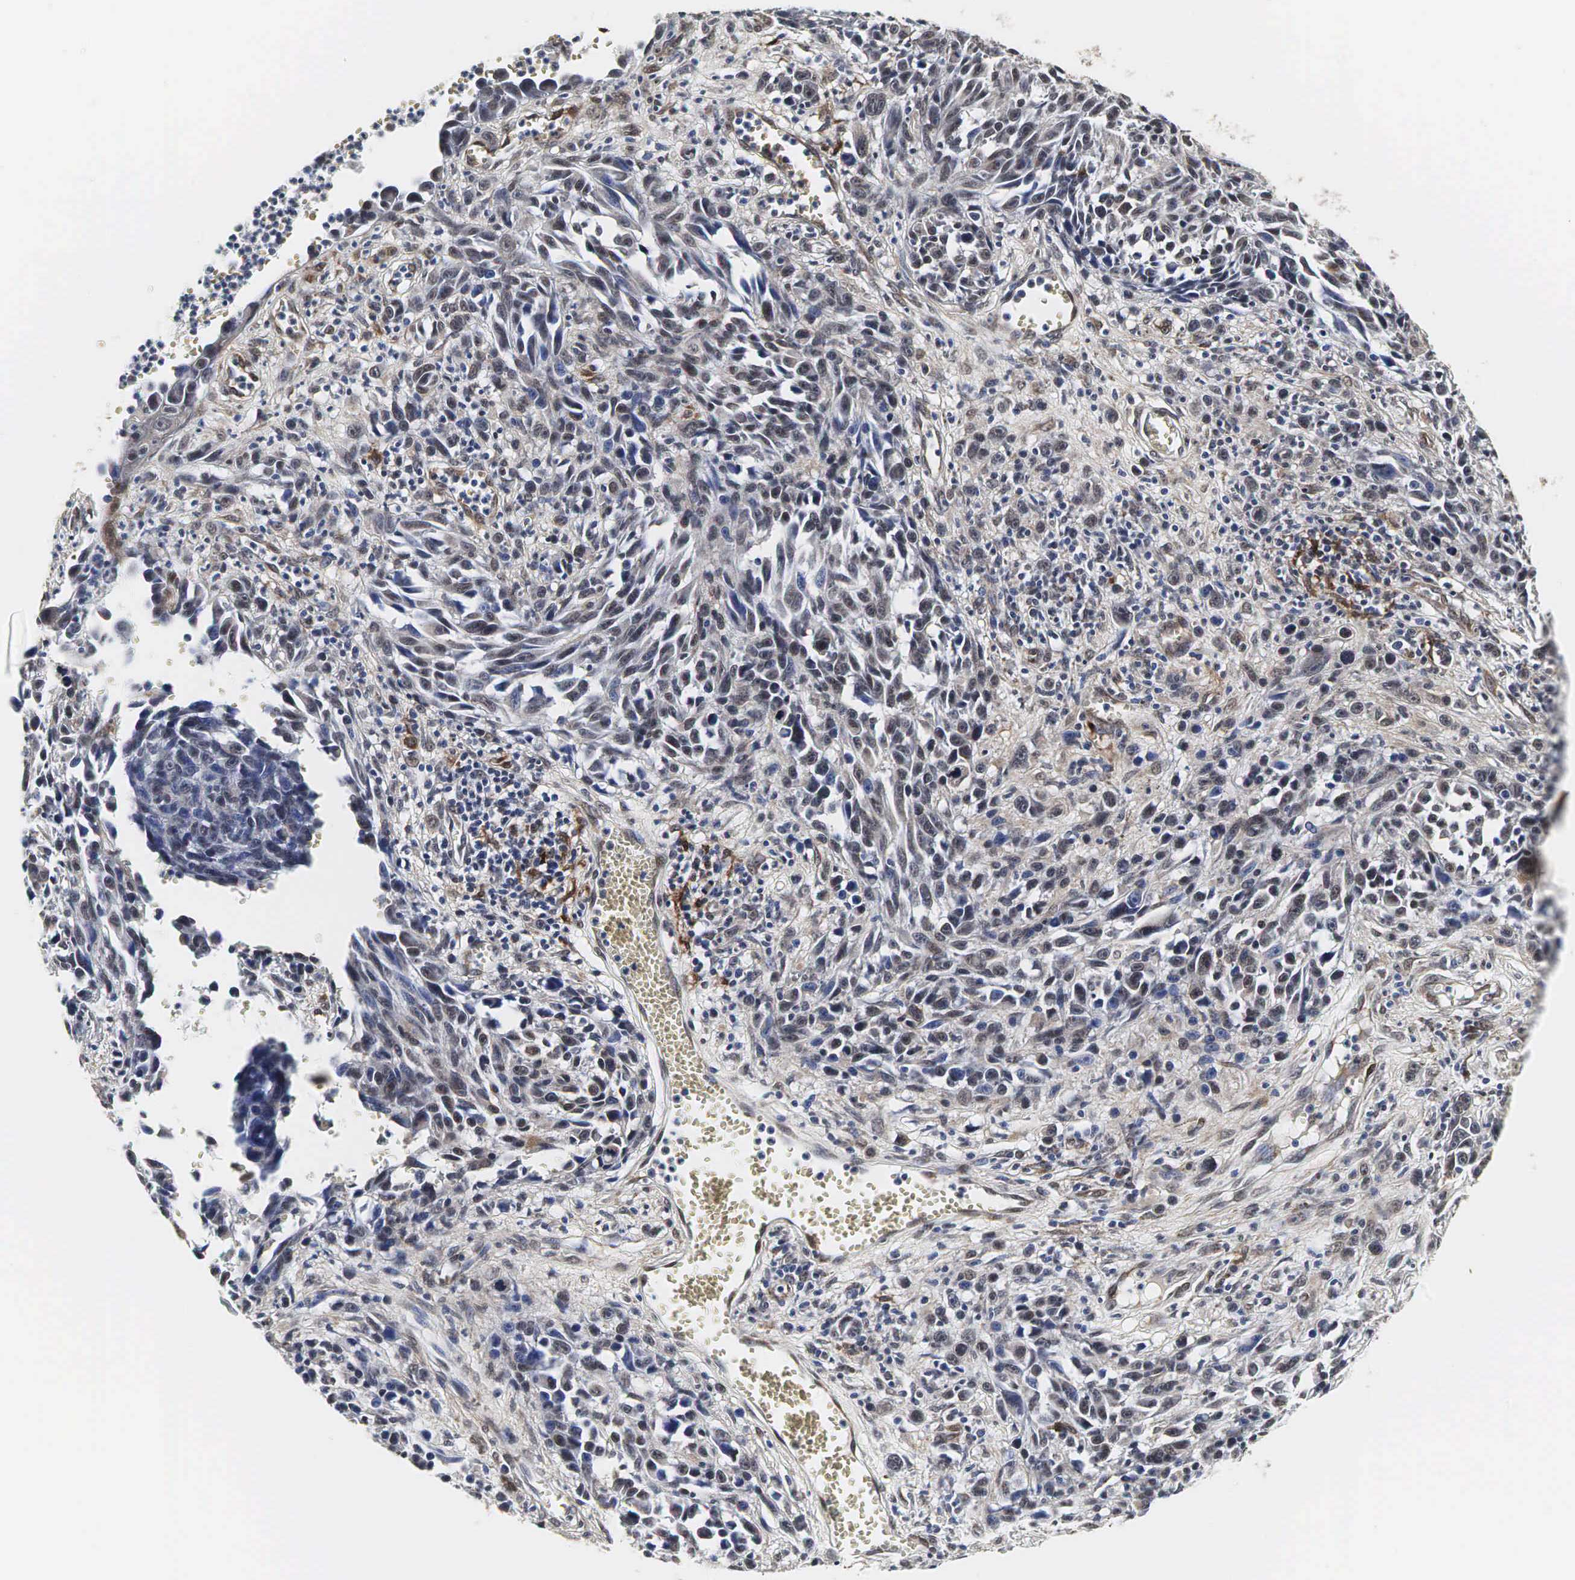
{"staining": {"intensity": "moderate", "quantity": "25%-75%", "location": "cytoplasmic/membranous,nuclear"}, "tissue": "melanoma", "cell_type": "Tumor cells", "image_type": "cancer", "snomed": [{"axis": "morphology", "description": "Malignant melanoma, NOS"}, {"axis": "topography", "description": "Skin"}], "caption": "Tumor cells demonstrate medium levels of moderate cytoplasmic/membranous and nuclear staining in about 25%-75% of cells in human melanoma. Nuclei are stained in blue.", "gene": "SPIN1", "patient": {"sex": "female", "age": 82}}